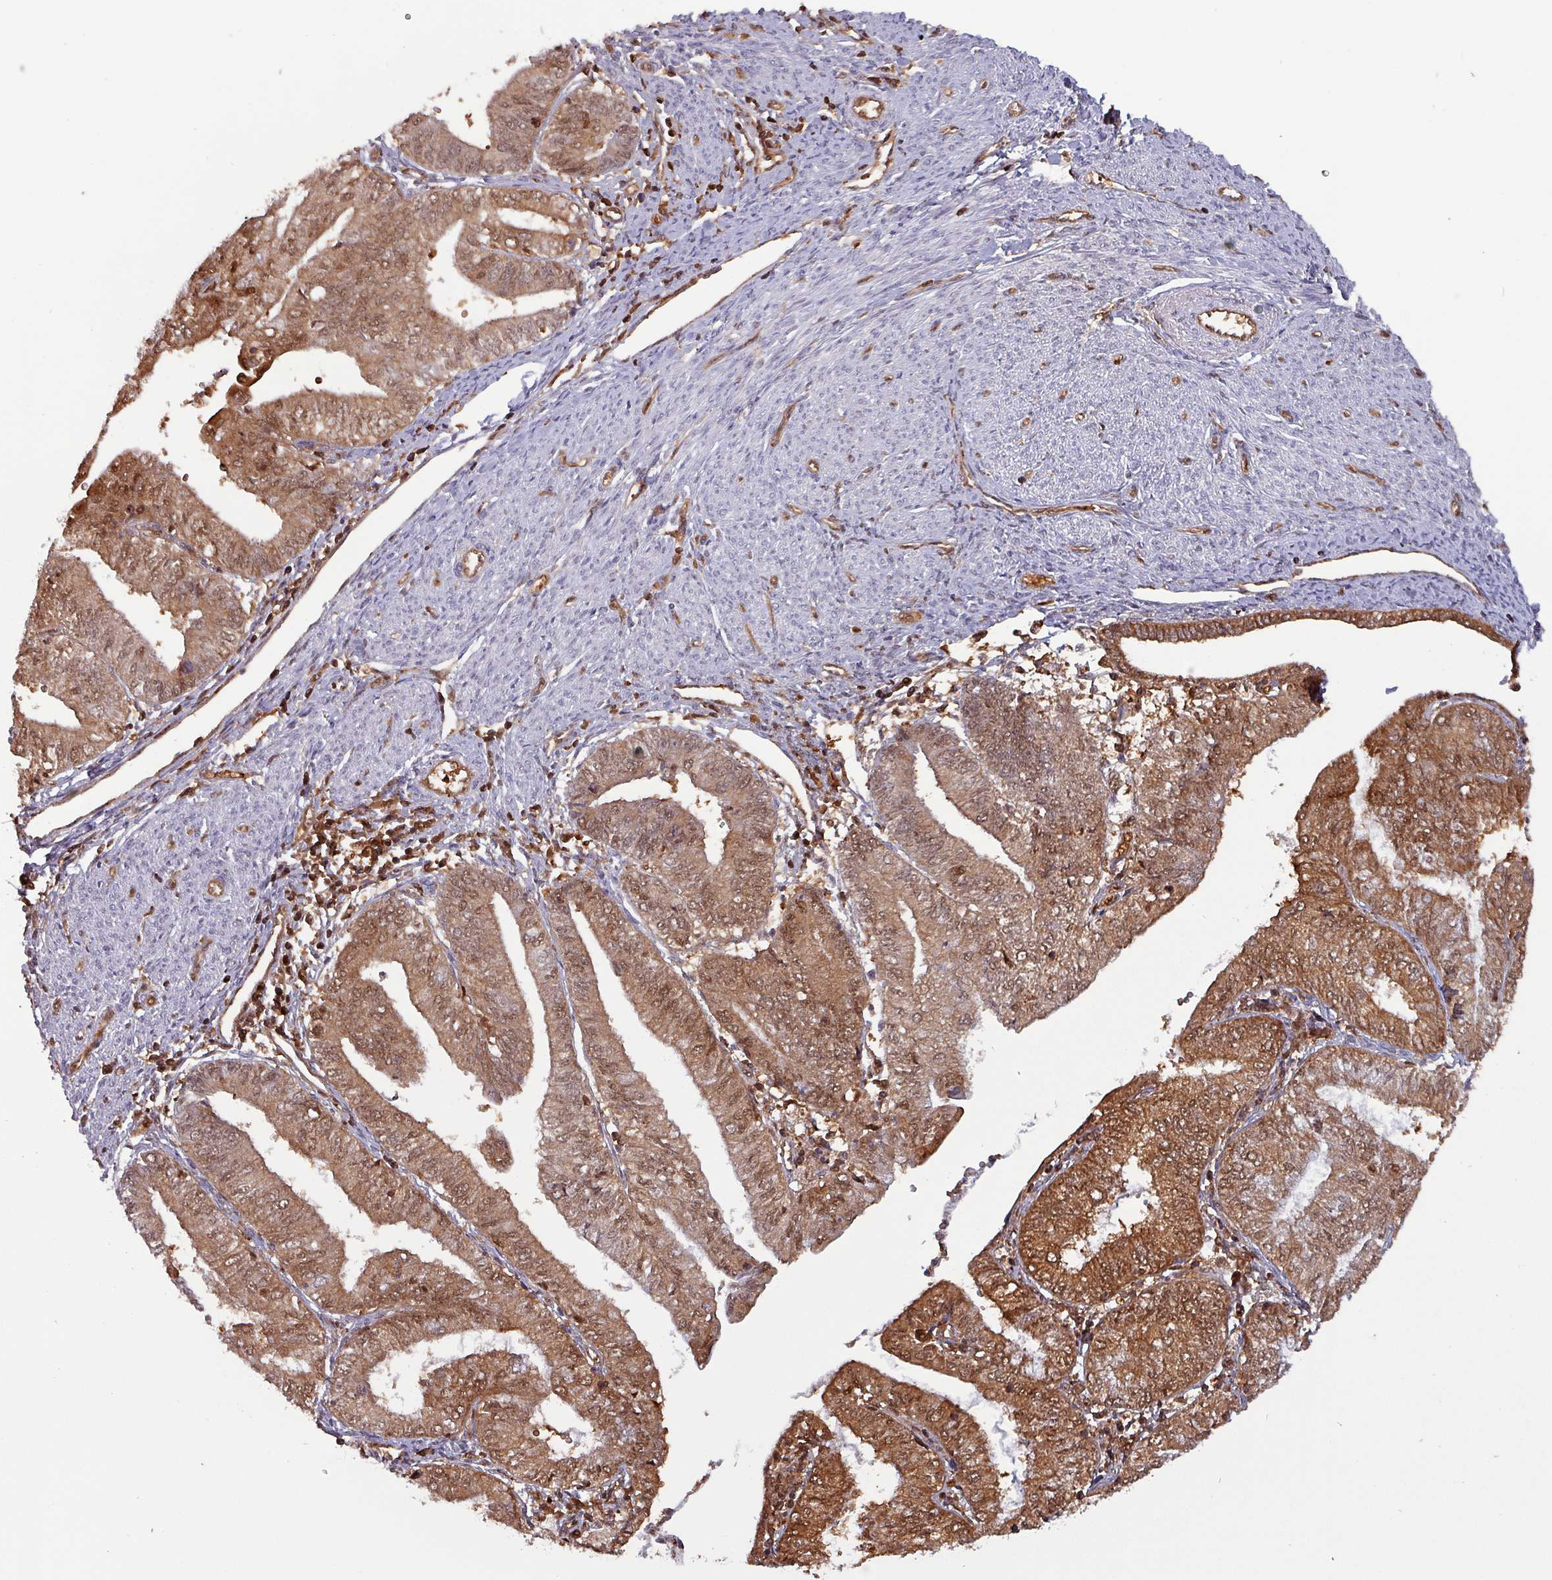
{"staining": {"intensity": "moderate", "quantity": ">75%", "location": "cytoplasmic/membranous,nuclear"}, "tissue": "endometrial cancer", "cell_type": "Tumor cells", "image_type": "cancer", "snomed": [{"axis": "morphology", "description": "Adenocarcinoma, NOS"}, {"axis": "topography", "description": "Endometrium"}], "caption": "About >75% of tumor cells in human adenocarcinoma (endometrial) display moderate cytoplasmic/membranous and nuclear protein expression as visualized by brown immunohistochemical staining.", "gene": "PSMB8", "patient": {"sex": "female", "age": 66}}